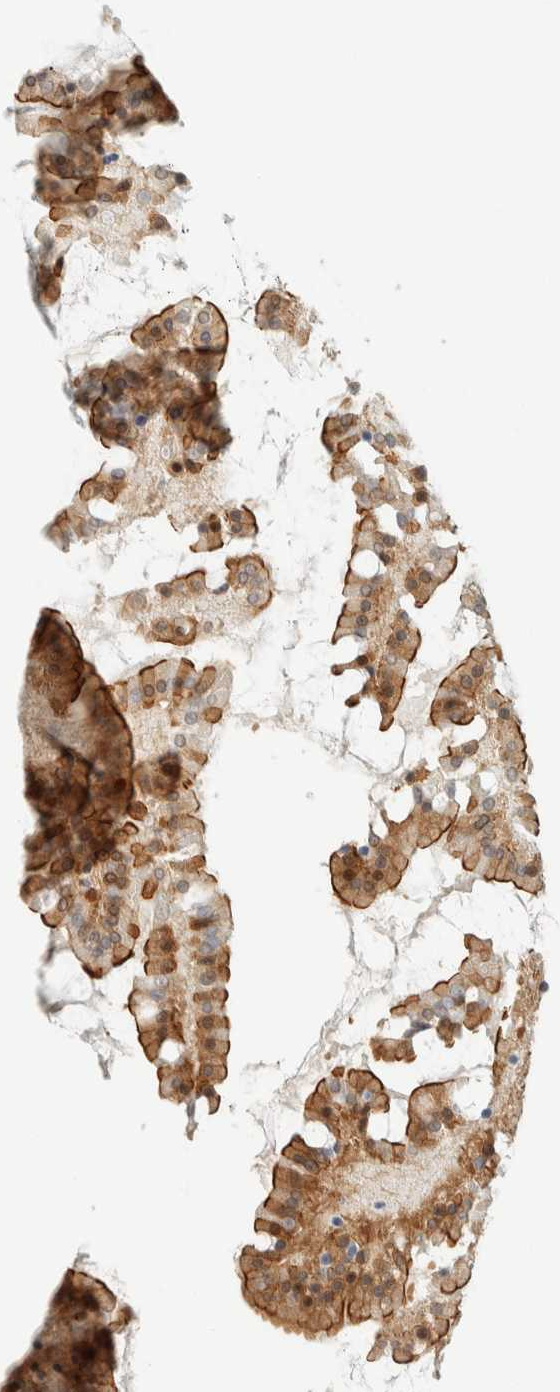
{"staining": {"intensity": "strong", "quantity": ">75%", "location": "cytoplasmic/membranous"}, "tissue": "small intestine", "cell_type": "Glandular cells", "image_type": "normal", "snomed": [{"axis": "morphology", "description": "Normal tissue, NOS"}, {"axis": "topography", "description": "Small intestine"}], "caption": "Human small intestine stained with a brown dye exhibits strong cytoplasmic/membranous positive staining in about >75% of glandular cells.", "gene": "C1QTNF12", "patient": {"sex": "male", "age": 41}}